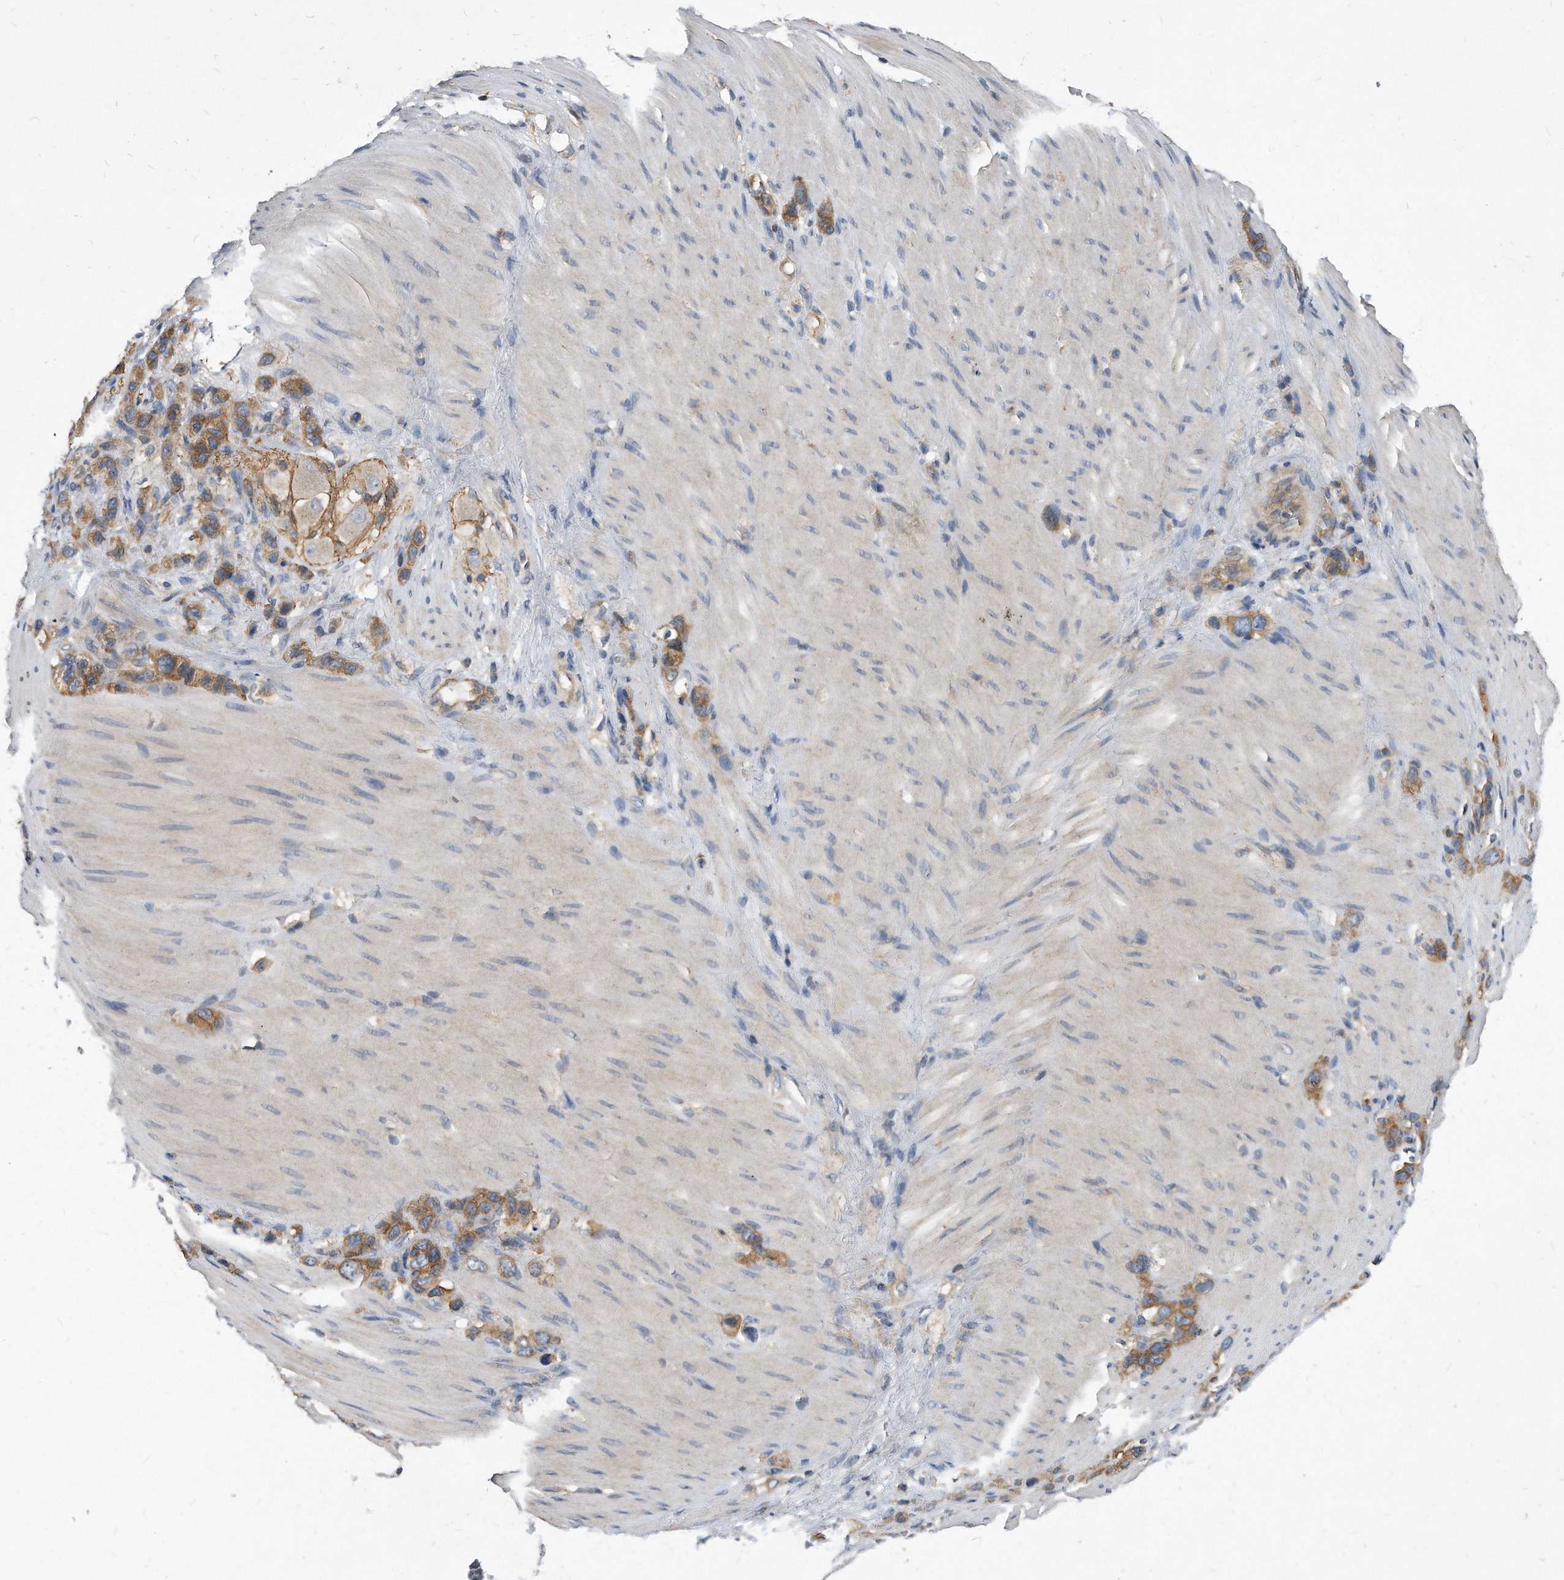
{"staining": {"intensity": "moderate", "quantity": ">75%", "location": "cytoplasmic/membranous"}, "tissue": "stomach cancer", "cell_type": "Tumor cells", "image_type": "cancer", "snomed": [{"axis": "morphology", "description": "Normal tissue, NOS"}, {"axis": "morphology", "description": "Adenocarcinoma, NOS"}, {"axis": "morphology", "description": "Adenocarcinoma, High grade"}, {"axis": "topography", "description": "Stomach, upper"}, {"axis": "topography", "description": "Stomach"}], "caption": "Immunohistochemistry (IHC) staining of stomach cancer, which exhibits medium levels of moderate cytoplasmic/membranous expression in about >75% of tumor cells indicating moderate cytoplasmic/membranous protein expression. The staining was performed using DAB (brown) for protein detection and nuclei were counterstained in hematoxylin (blue).", "gene": "ATG5", "patient": {"sex": "female", "age": 65}}